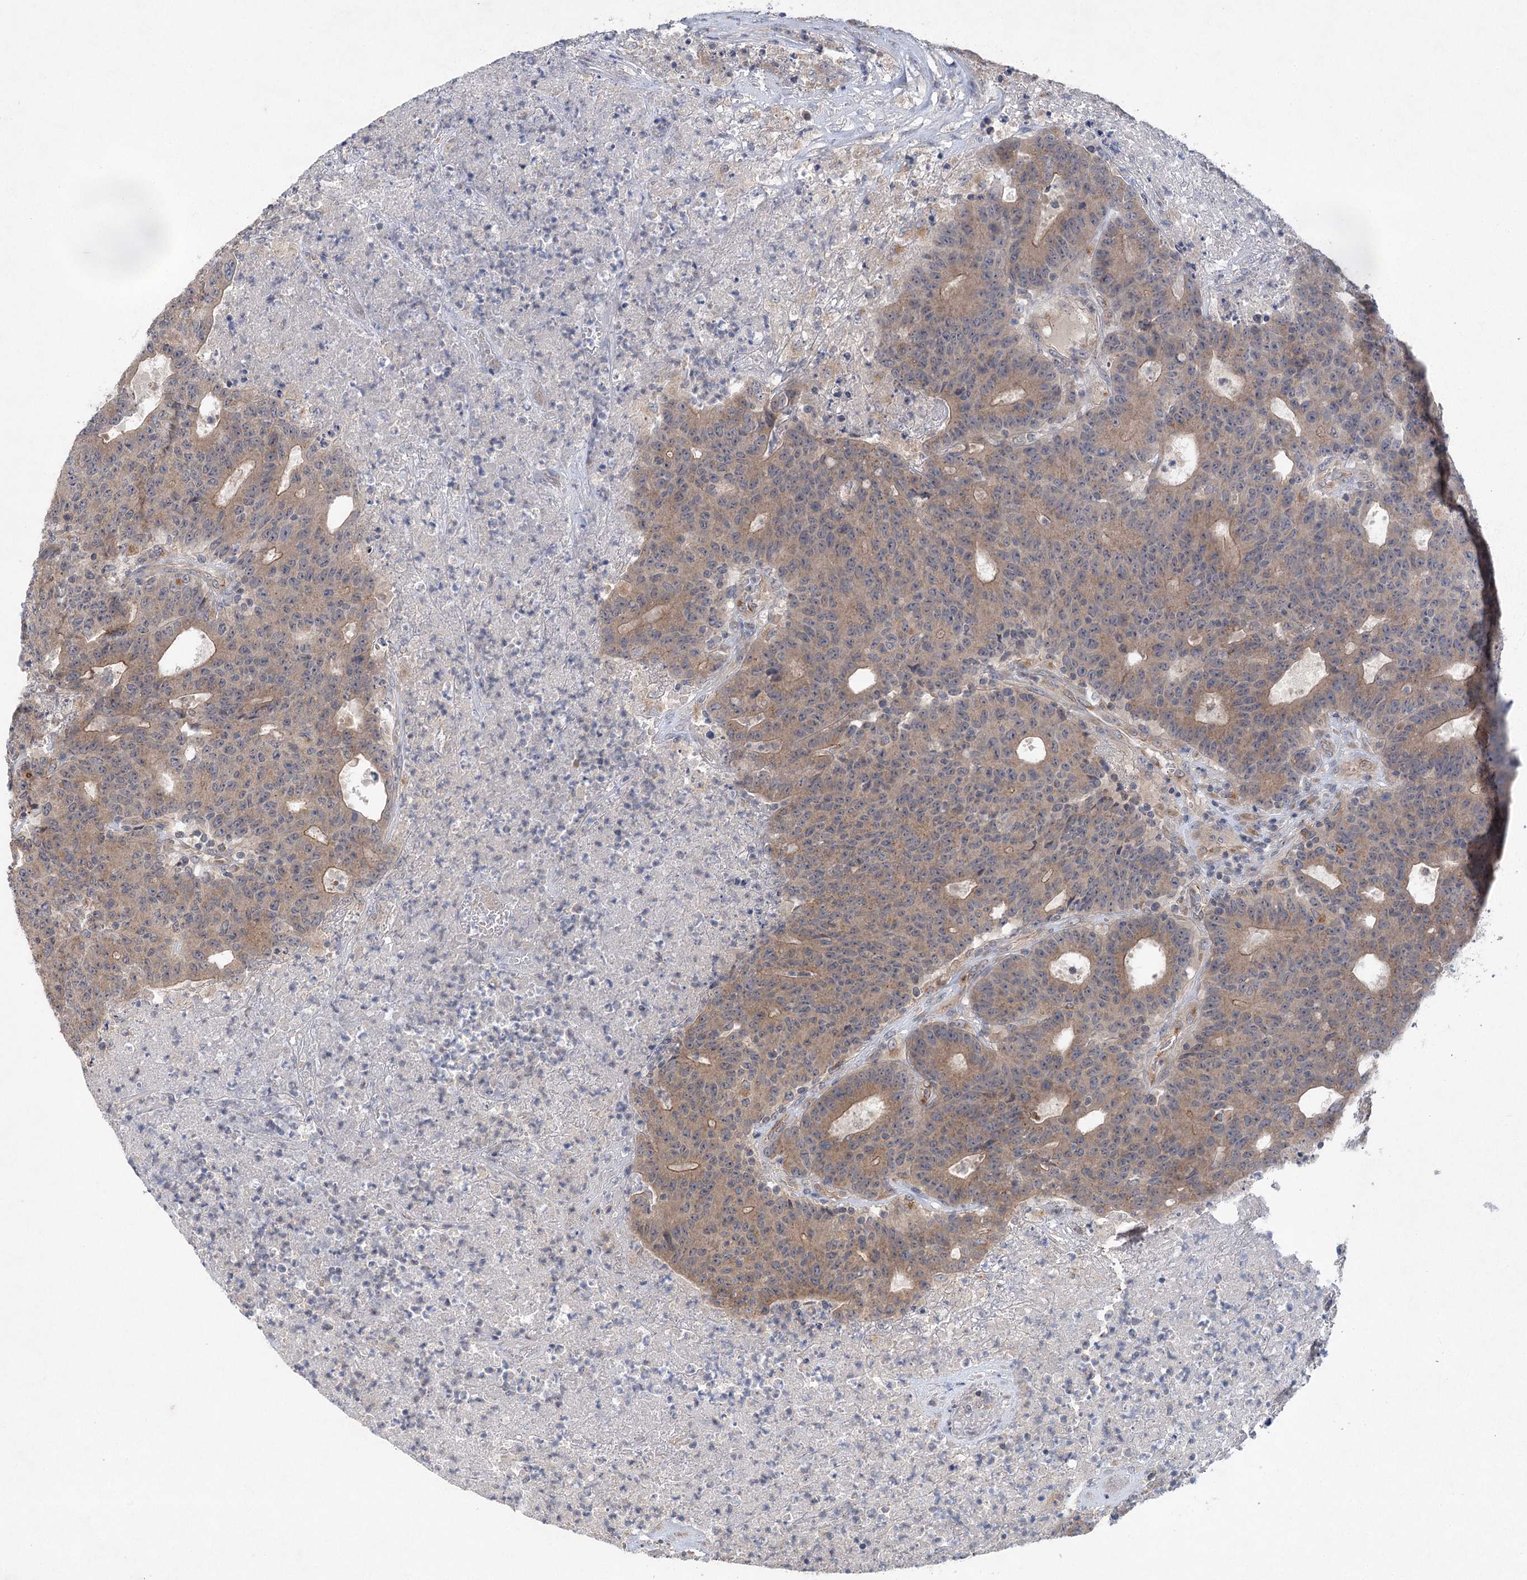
{"staining": {"intensity": "moderate", "quantity": ">75%", "location": "cytoplasmic/membranous"}, "tissue": "colorectal cancer", "cell_type": "Tumor cells", "image_type": "cancer", "snomed": [{"axis": "morphology", "description": "Adenocarcinoma, NOS"}, {"axis": "topography", "description": "Colon"}], "caption": "There is medium levels of moderate cytoplasmic/membranous positivity in tumor cells of adenocarcinoma (colorectal), as demonstrated by immunohistochemical staining (brown color).", "gene": "METTL24", "patient": {"sex": "female", "age": 75}}